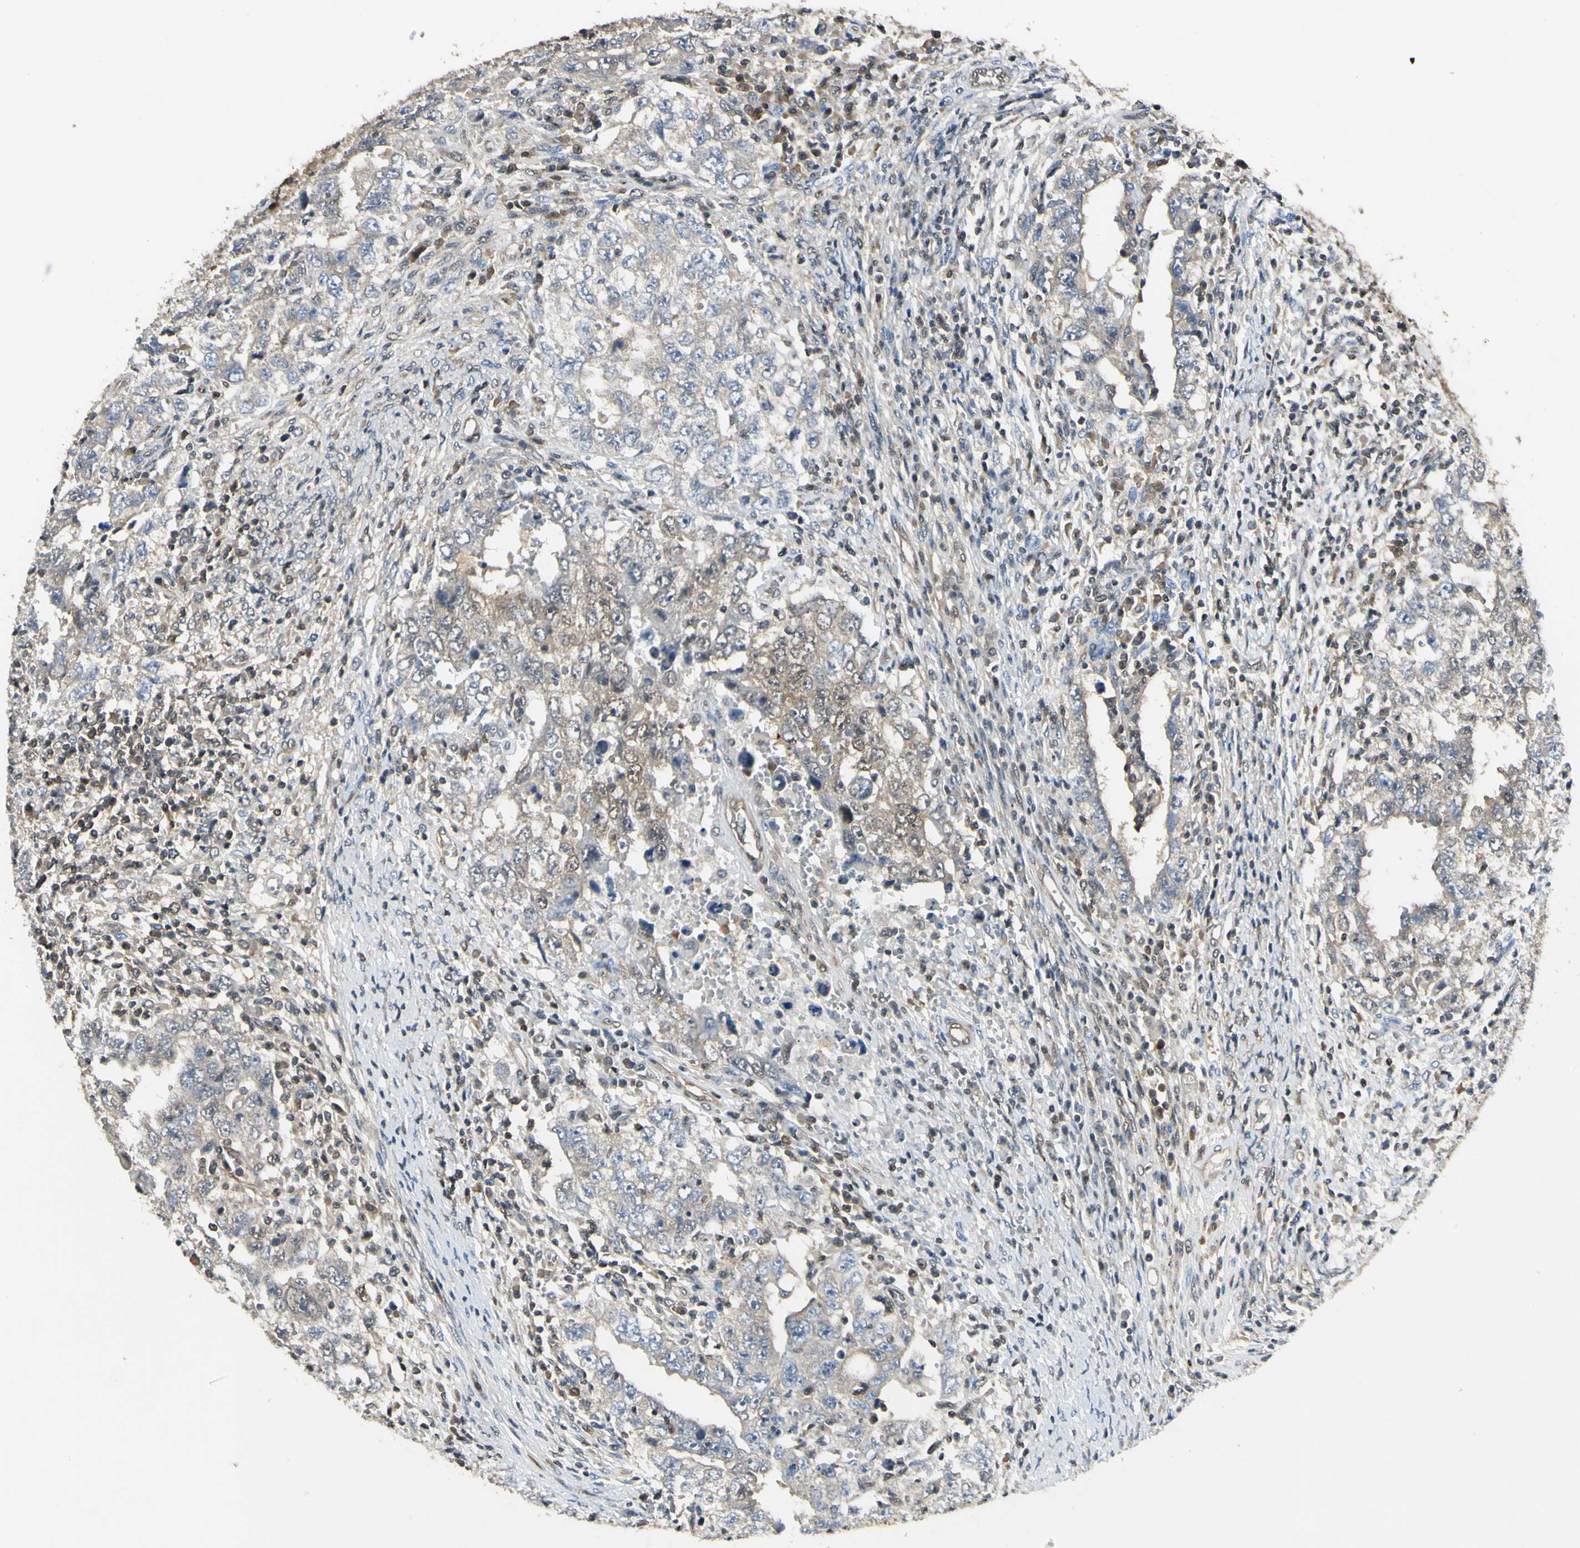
{"staining": {"intensity": "weak", "quantity": ">75%", "location": "cytoplasmic/membranous"}, "tissue": "testis cancer", "cell_type": "Tumor cells", "image_type": "cancer", "snomed": [{"axis": "morphology", "description": "Carcinoma, Embryonal, NOS"}, {"axis": "topography", "description": "Testis"}], "caption": "Testis cancer stained with IHC exhibits weak cytoplasmic/membranous staining in approximately >75% of tumor cells. (DAB (3,3'-diaminobenzidine) = brown stain, brightfield microscopy at high magnification).", "gene": "PSMD5", "patient": {"sex": "male", "age": 26}}